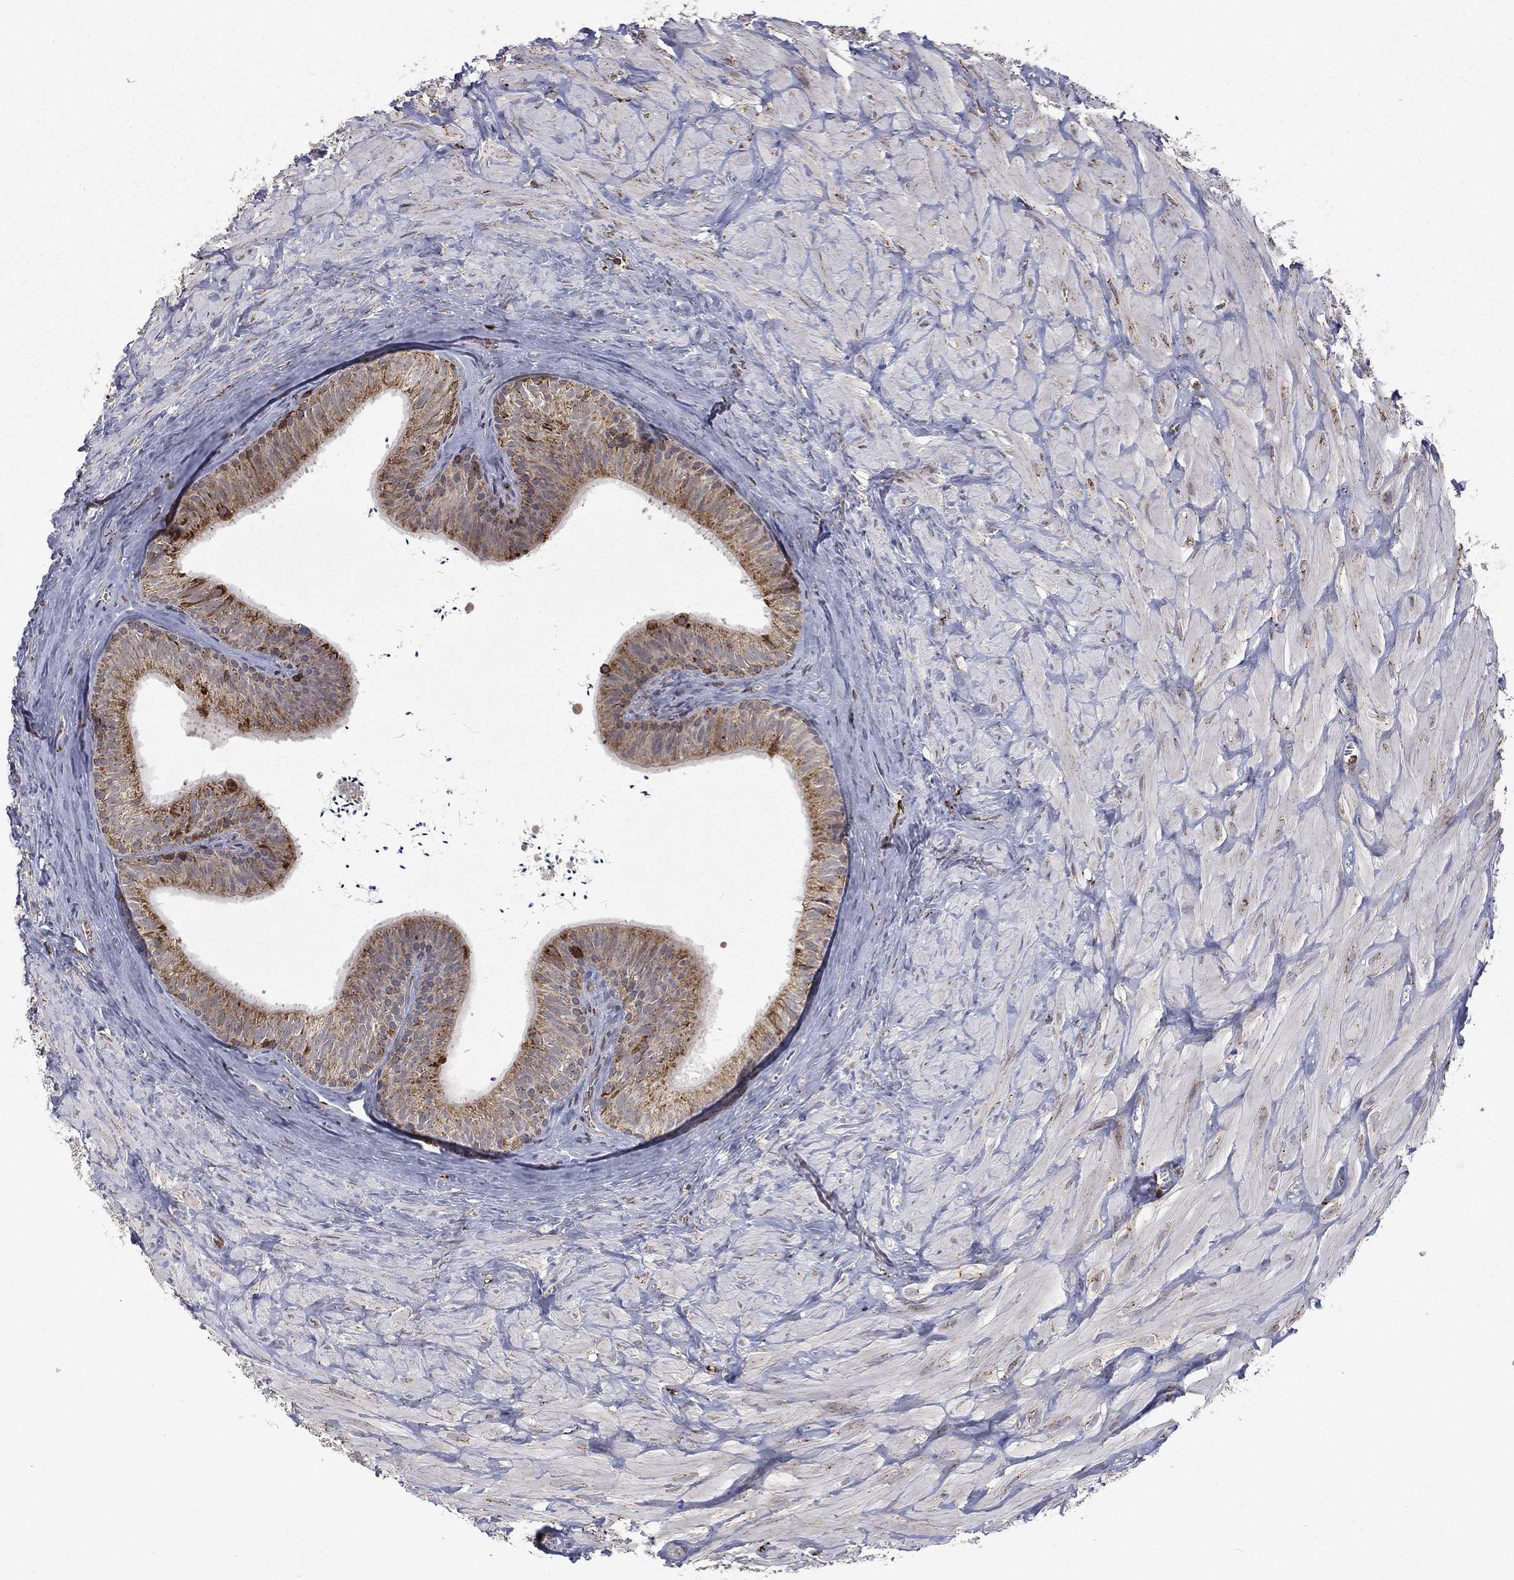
{"staining": {"intensity": "strong", "quantity": "25%-75%", "location": "cytoplasmic/membranous"}, "tissue": "epididymis", "cell_type": "Glandular cells", "image_type": "normal", "snomed": [{"axis": "morphology", "description": "Normal tissue, NOS"}, {"axis": "topography", "description": "Epididymis"}], "caption": "Immunohistochemical staining of unremarkable human epididymis reveals strong cytoplasmic/membranous protein staining in approximately 25%-75% of glandular cells. The staining is performed using DAB (3,3'-diaminobenzidine) brown chromogen to label protein expression. The nuclei are counter-stained blue using hematoxylin.", "gene": "RIN3", "patient": {"sex": "male", "age": 32}}